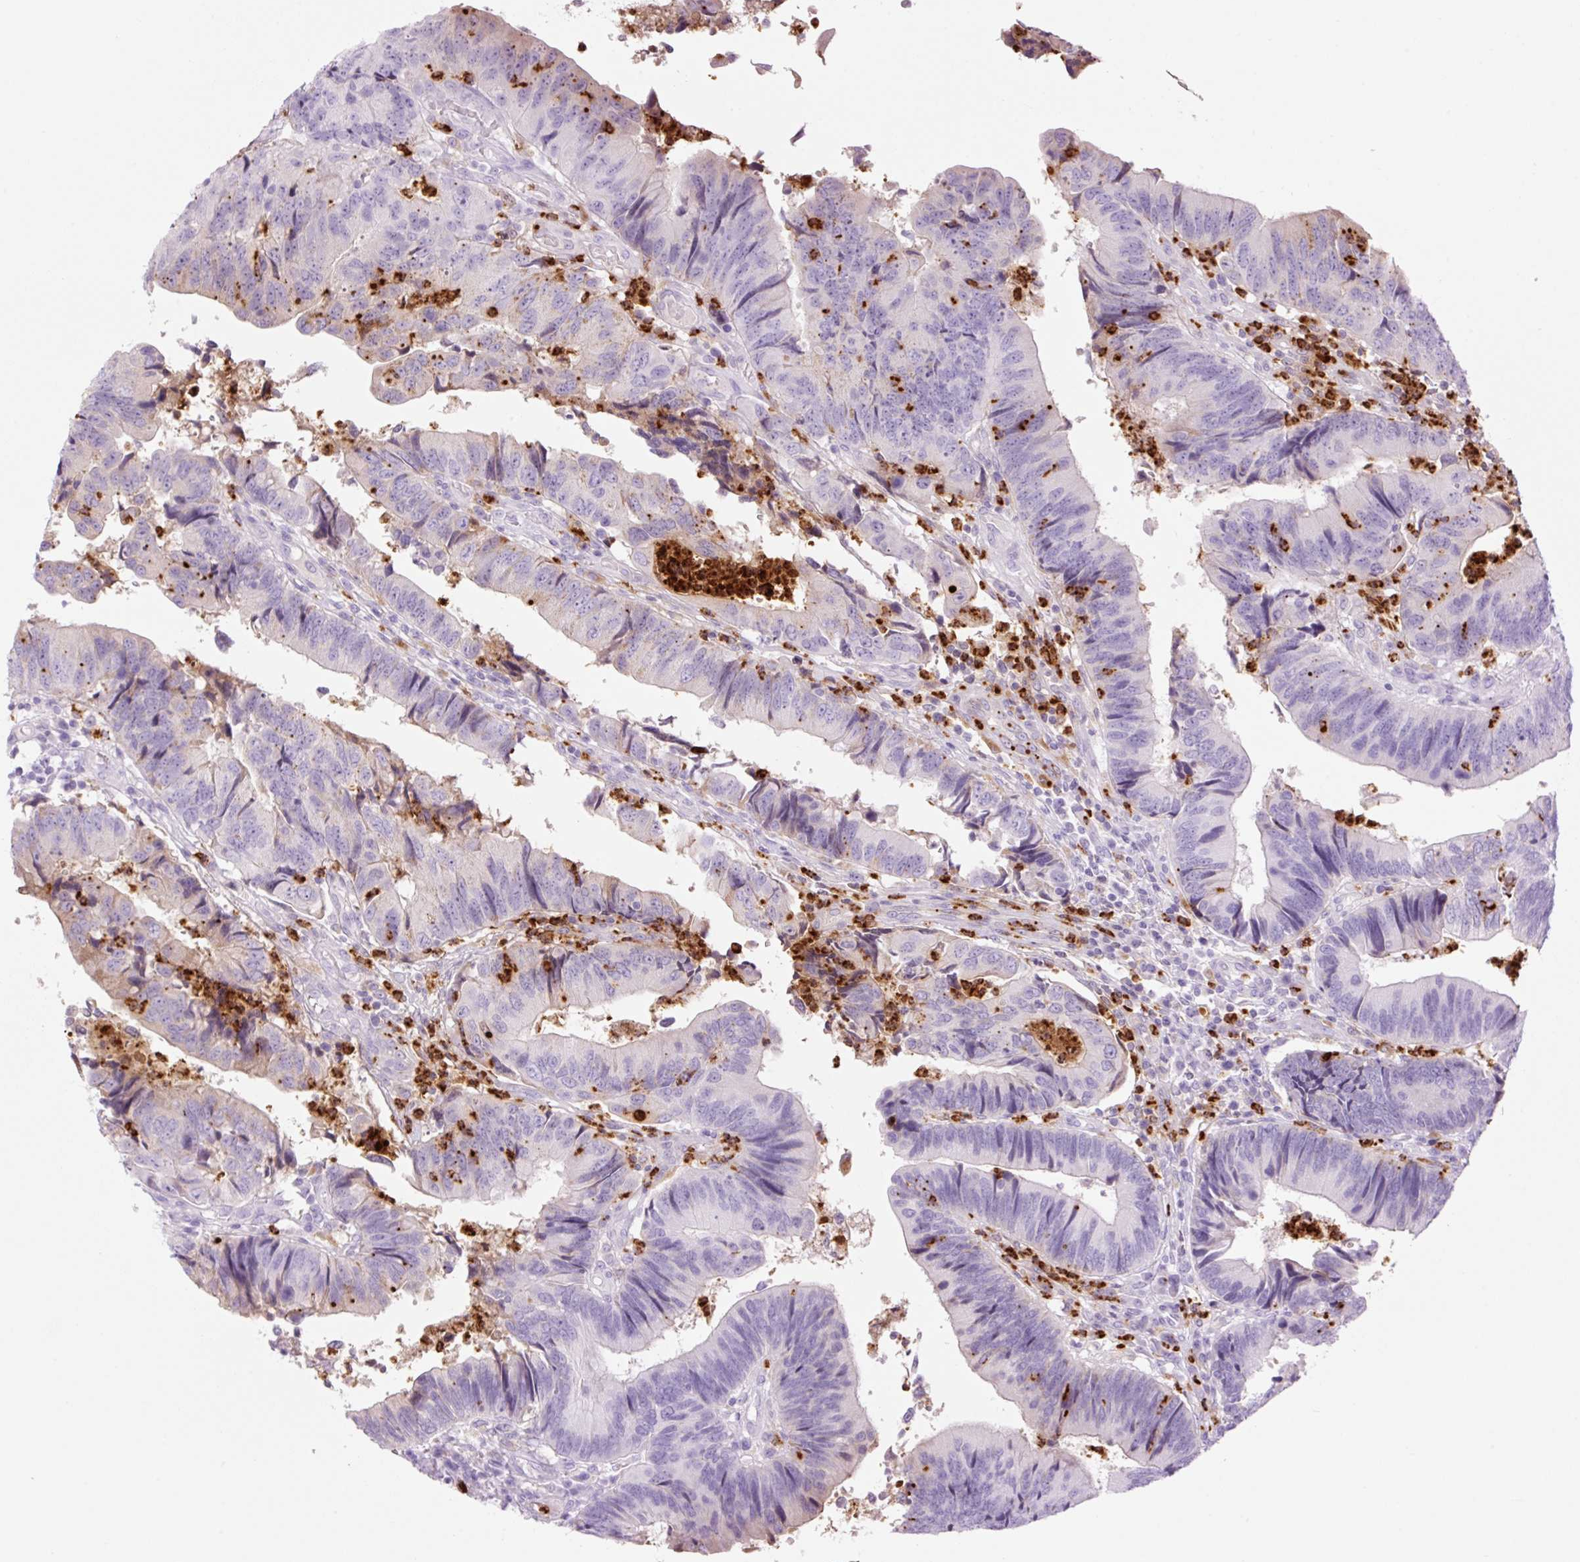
{"staining": {"intensity": "negative", "quantity": "none", "location": "none"}, "tissue": "colorectal cancer", "cell_type": "Tumor cells", "image_type": "cancer", "snomed": [{"axis": "morphology", "description": "Adenocarcinoma, NOS"}, {"axis": "topography", "description": "Colon"}], "caption": "The histopathology image exhibits no staining of tumor cells in colorectal adenocarcinoma. The staining was performed using DAB to visualize the protein expression in brown, while the nuclei were stained in blue with hematoxylin (Magnification: 20x).", "gene": "LYZ", "patient": {"sex": "female", "age": 67}}